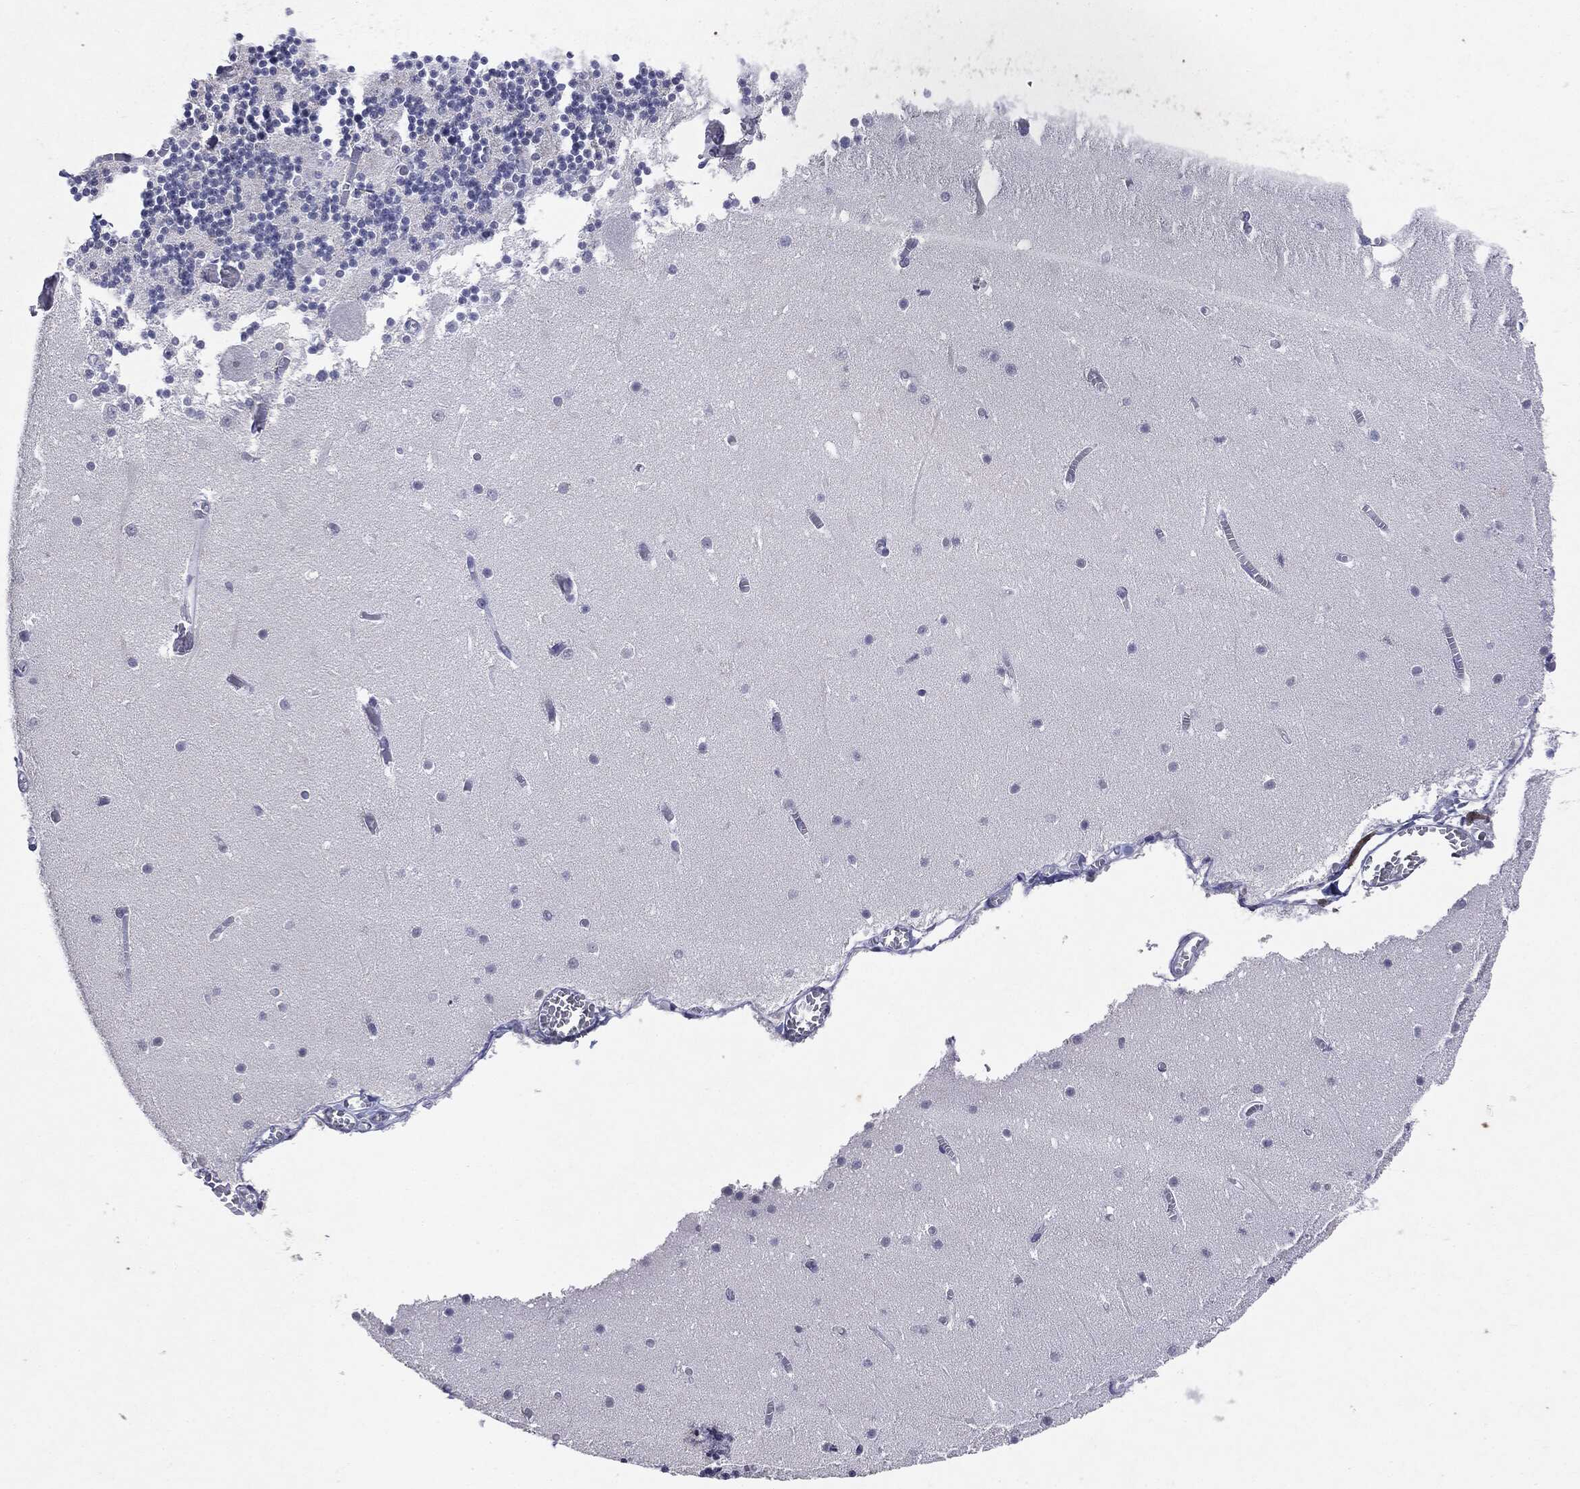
{"staining": {"intensity": "negative", "quantity": "none", "location": "none"}, "tissue": "cerebellum", "cell_type": "Cells in granular layer", "image_type": "normal", "snomed": [{"axis": "morphology", "description": "Normal tissue, NOS"}, {"axis": "topography", "description": "Cerebellum"}], "caption": "Immunohistochemical staining of normal cerebellum reveals no significant staining in cells in granular layer. Brightfield microscopy of immunohistochemistry stained with DAB (brown) and hematoxylin (blue), captured at high magnification.", "gene": "KIF2C", "patient": {"sex": "female", "age": 28}}